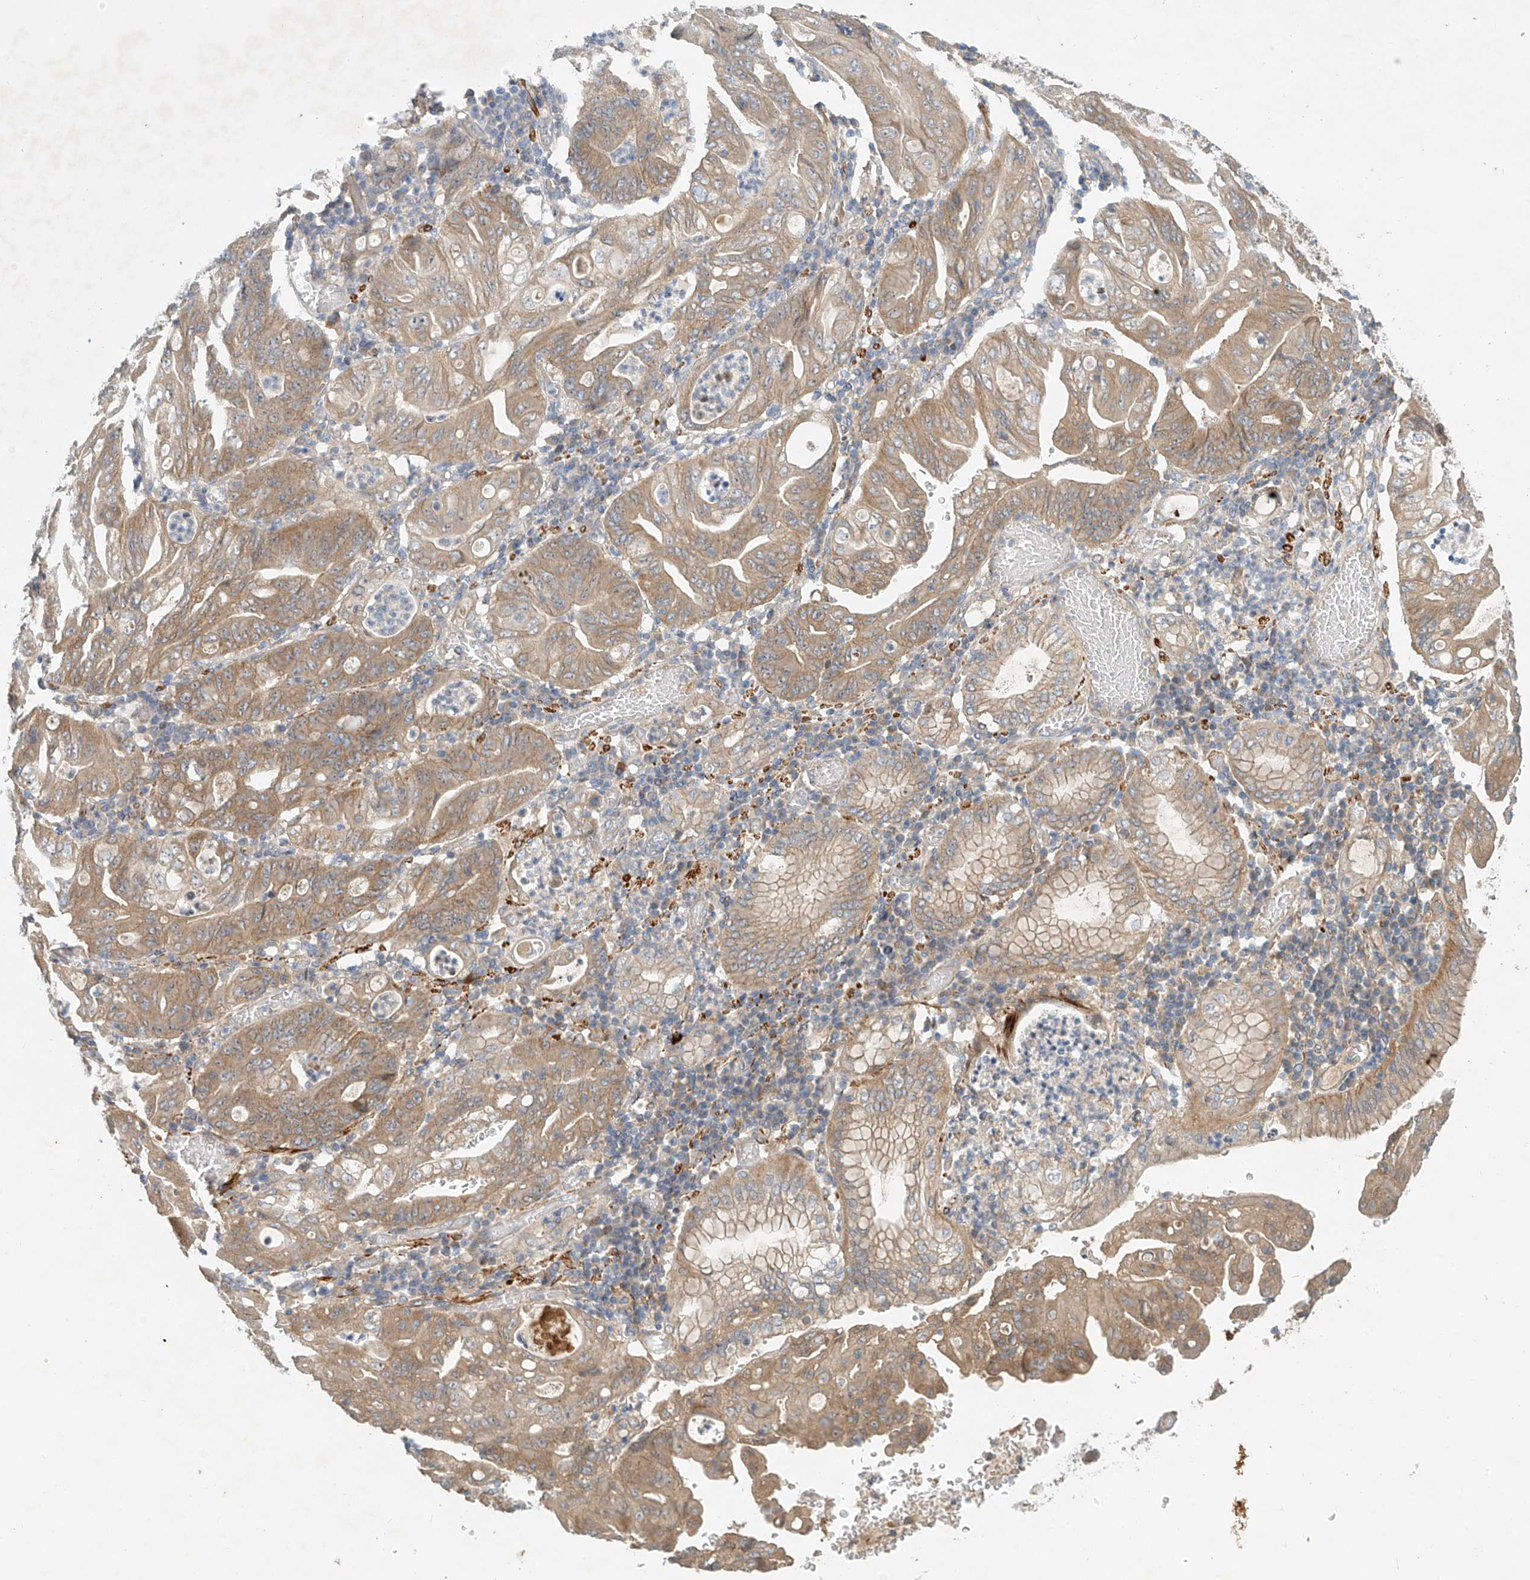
{"staining": {"intensity": "weak", "quantity": ">75%", "location": "cytoplasmic/membranous"}, "tissue": "stomach cancer", "cell_type": "Tumor cells", "image_type": "cancer", "snomed": [{"axis": "morphology", "description": "Adenocarcinoma, NOS"}, {"axis": "topography", "description": "Stomach"}], "caption": "Stomach cancer stained with a protein marker reveals weak staining in tumor cells.", "gene": "LYRM9", "patient": {"sex": "female", "age": 73}}